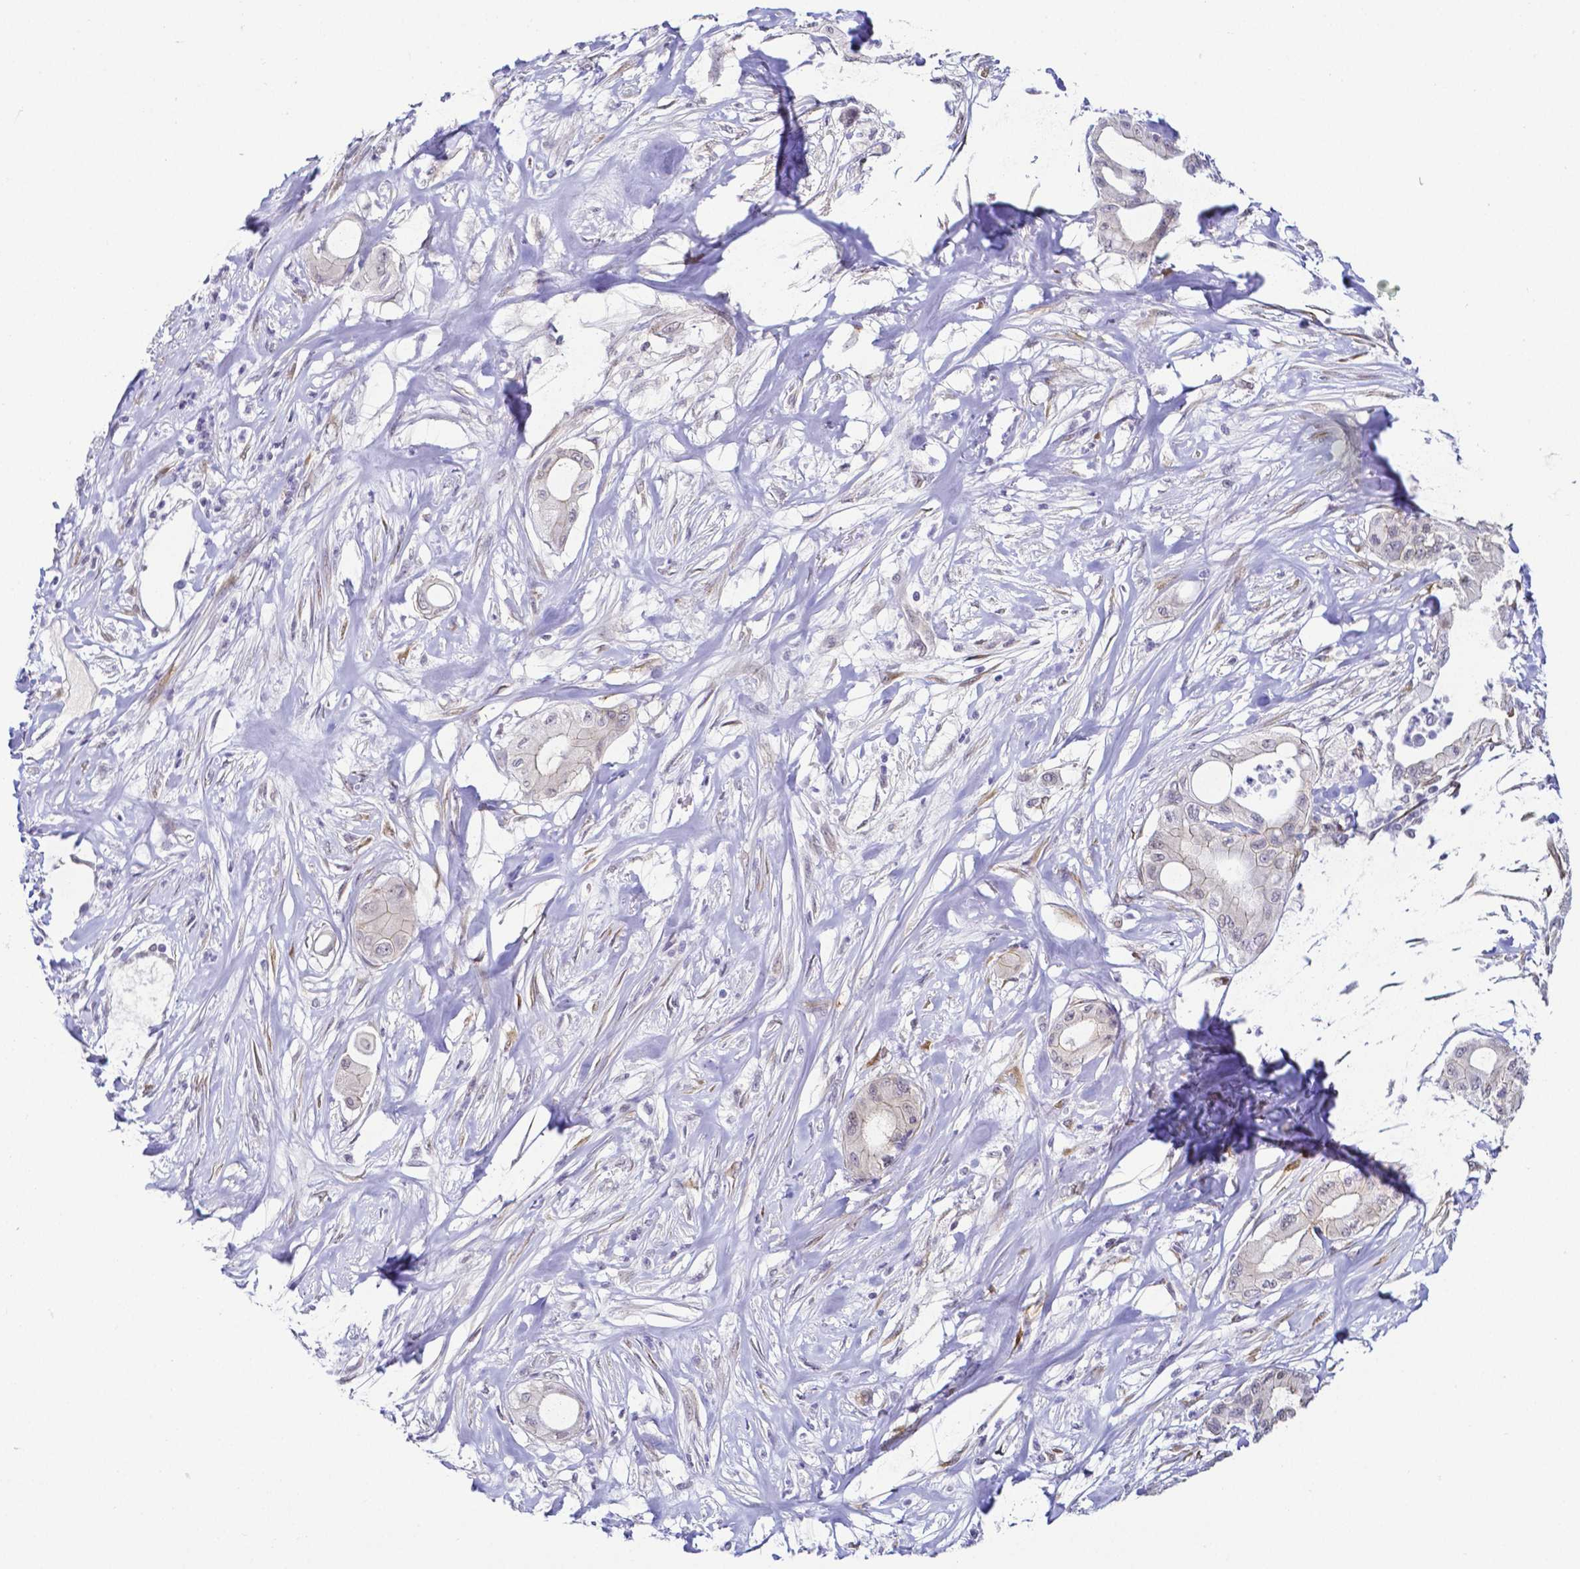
{"staining": {"intensity": "weak", "quantity": "25%-75%", "location": "cytoplasmic/membranous"}, "tissue": "pancreatic cancer", "cell_type": "Tumor cells", "image_type": "cancer", "snomed": [{"axis": "morphology", "description": "Adenocarcinoma, NOS"}, {"axis": "topography", "description": "Pancreas"}], "caption": "DAB (3,3'-diaminobenzidine) immunohistochemical staining of human pancreatic adenocarcinoma shows weak cytoplasmic/membranous protein expression in about 25%-75% of tumor cells.", "gene": "FAM83G", "patient": {"sex": "male", "age": 71}}